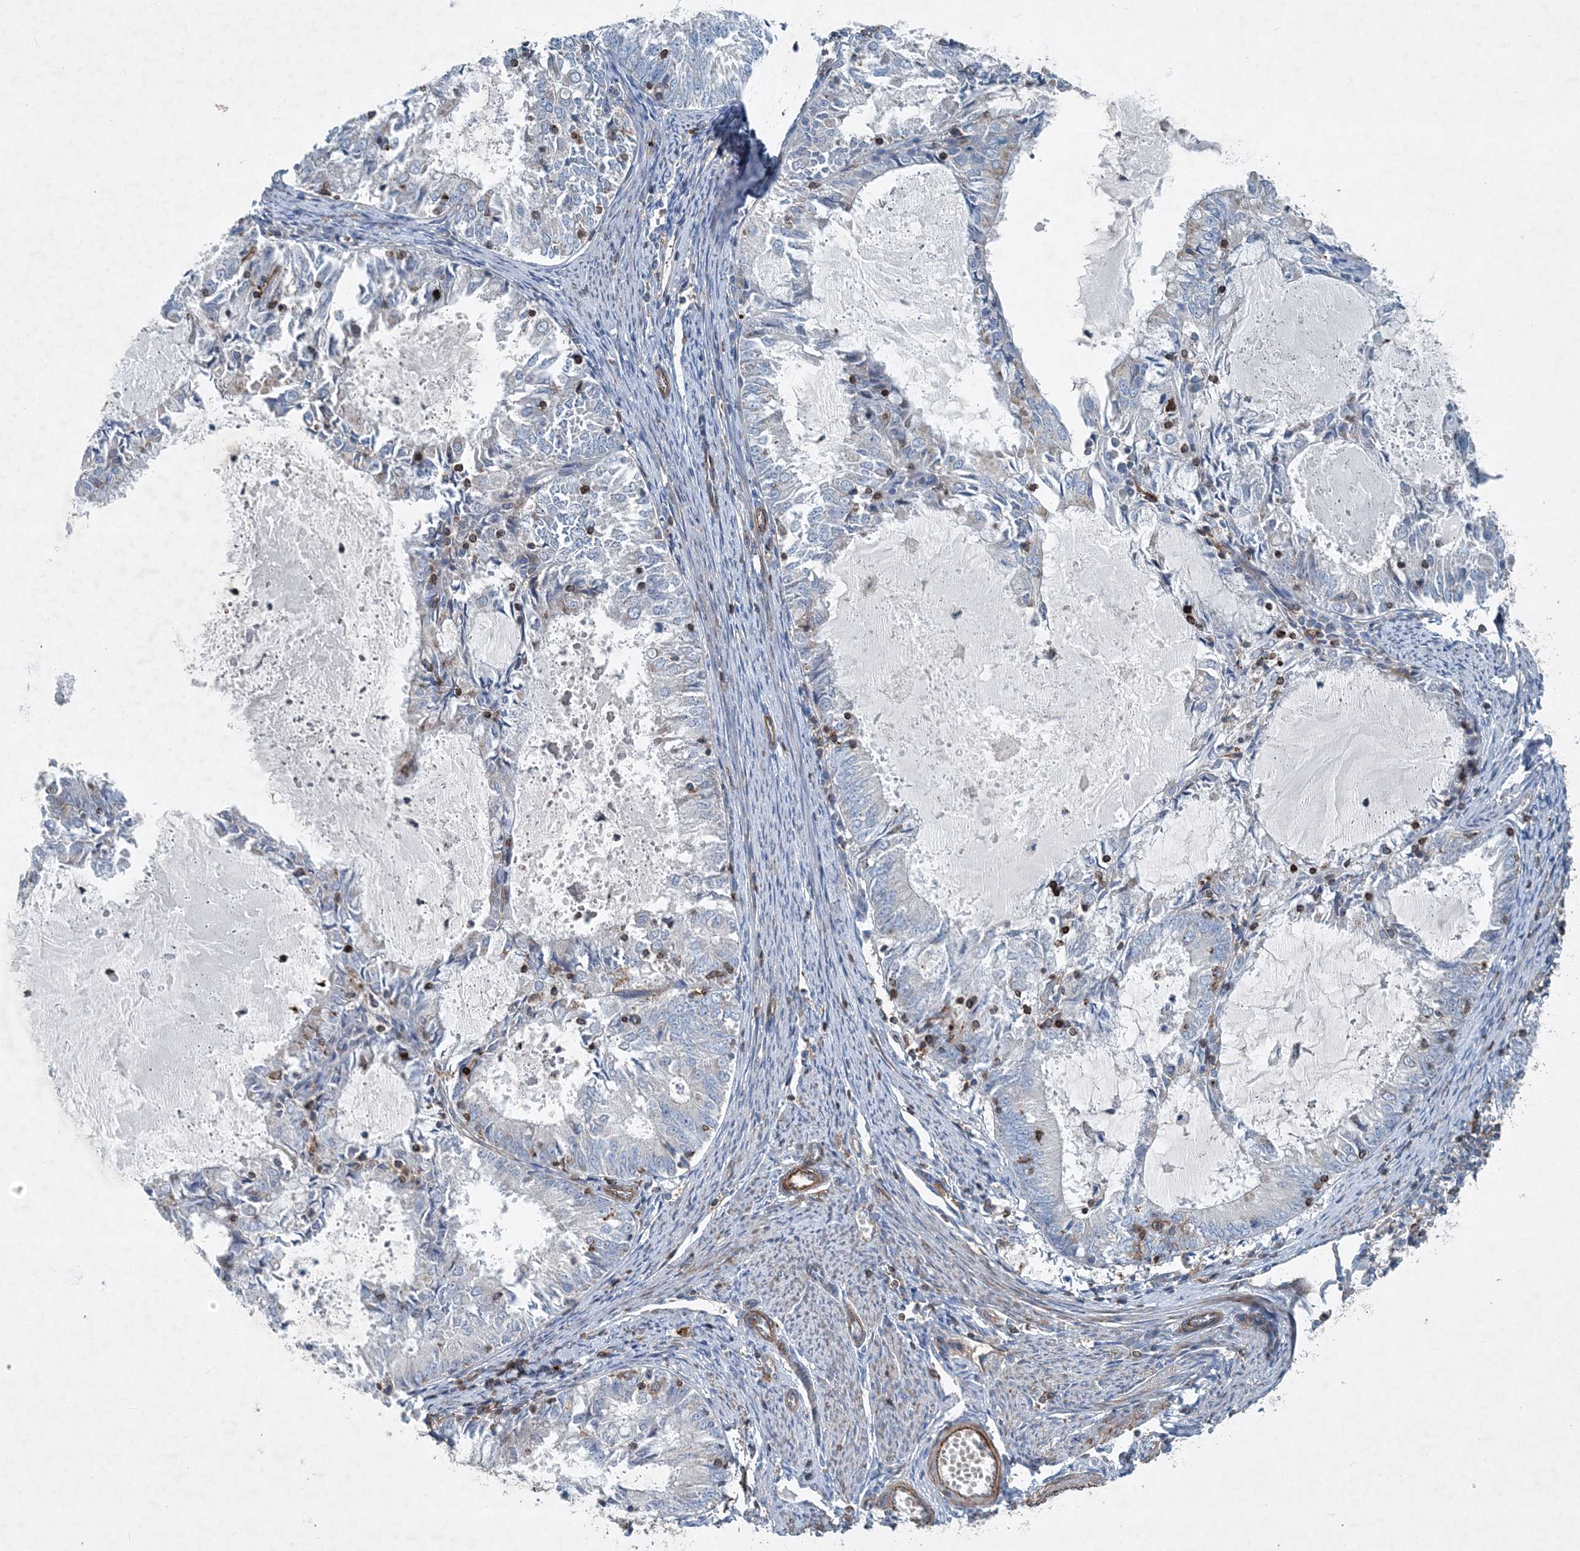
{"staining": {"intensity": "negative", "quantity": "none", "location": "none"}, "tissue": "endometrial cancer", "cell_type": "Tumor cells", "image_type": "cancer", "snomed": [{"axis": "morphology", "description": "Adenocarcinoma, NOS"}, {"axis": "topography", "description": "Endometrium"}], "caption": "Tumor cells show no significant staining in endometrial adenocarcinoma.", "gene": "DGUOK", "patient": {"sex": "female", "age": 57}}